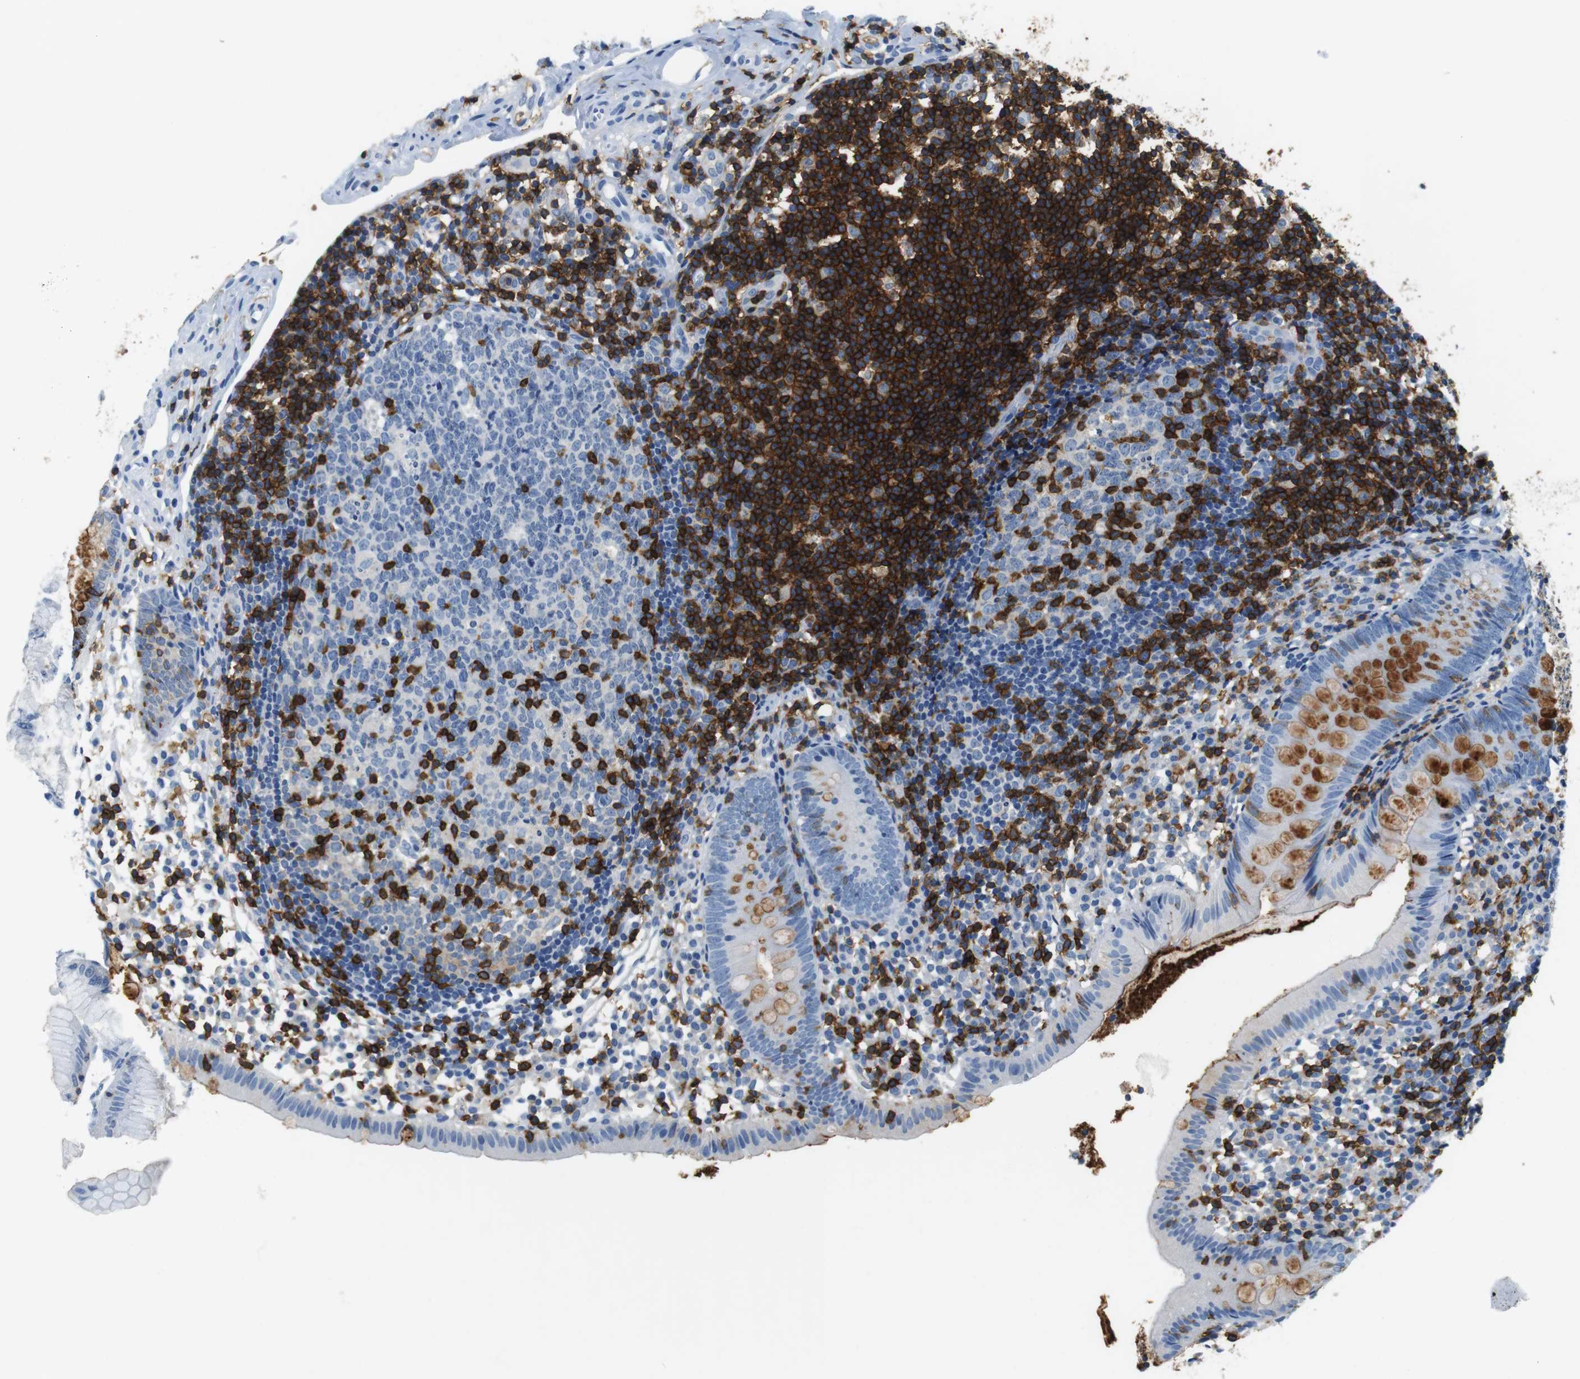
{"staining": {"intensity": "moderate", "quantity": "25%-75%", "location": "cytoplasmic/membranous"}, "tissue": "appendix", "cell_type": "Glandular cells", "image_type": "normal", "snomed": [{"axis": "morphology", "description": "Normal tissue, NOS"}, {"axis": "topography", "description": "Appendix"}], "caption": "Immunohistochemical staining of benign human appendix demonstrates moderate cytoplasmic/membranous protein staining in about 25%-75% of glandular cells. (Brightfield microscopy of DAB IHC at high magnification).", "gene": "LAT", "patient": {"sex": "female", "age": 20}}